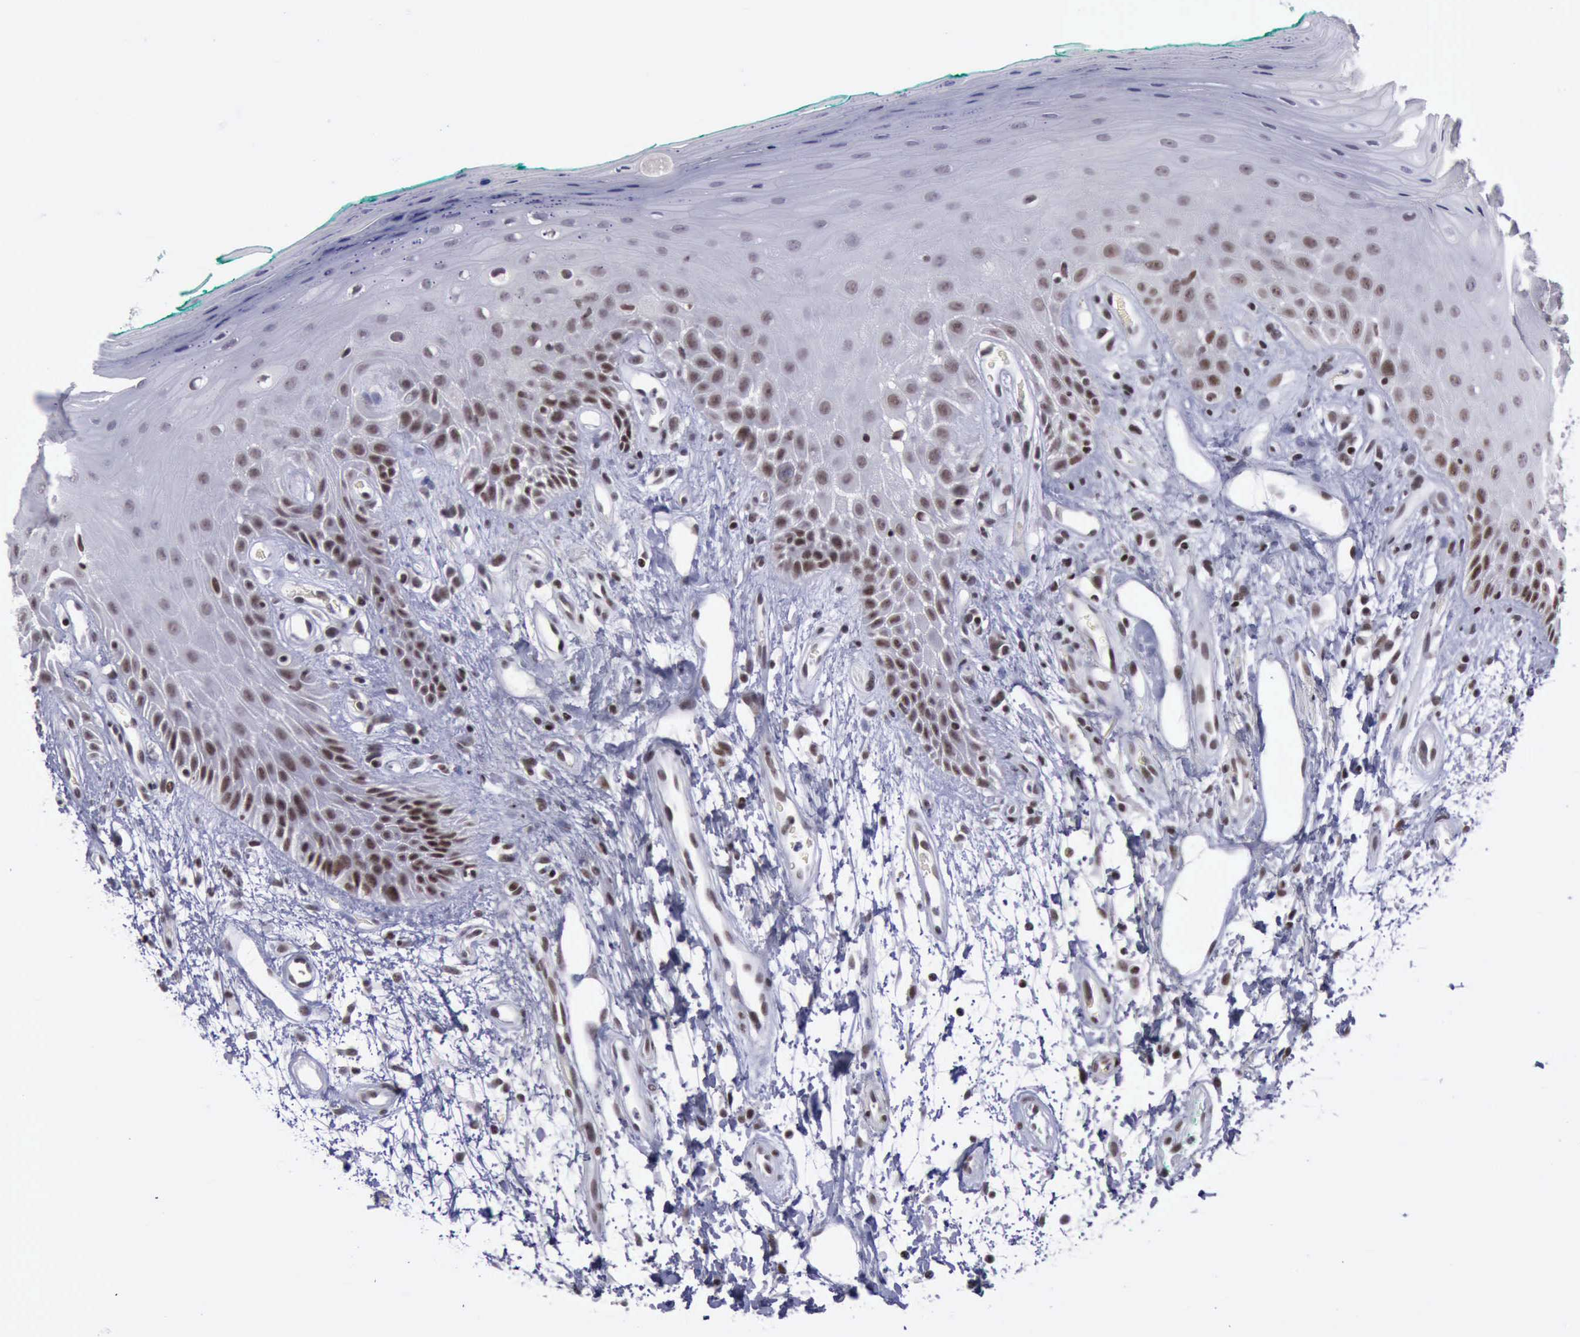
{"staining": {"intensity": "strong", "quantity": "25%-75%", "location": "nuclear"}, "tissue": "oral mucosa", "cell_type": "Squamous epithelial cells", "image_type": "normal", "snomed": [{"axis": "morphology", "description": "Normal tissue, NOS"}, {"axis": "morphology", "description": "Squamous cell carcinoma, NOS"}, {"axis": "topography", "description": "Skeletal muscle"}, {"axis": "topography", "description": "Oral tissue"}, {"axis": "topography", "description": "Head-Neck"}], "caption": "Squamous epithelial cells show high levels of strong nuclear expression in approximately 25%-75% of cells in unremarkable human oral mucosa.", "gene": "YY1", "patient": {"sex": "female", "age": 84}}